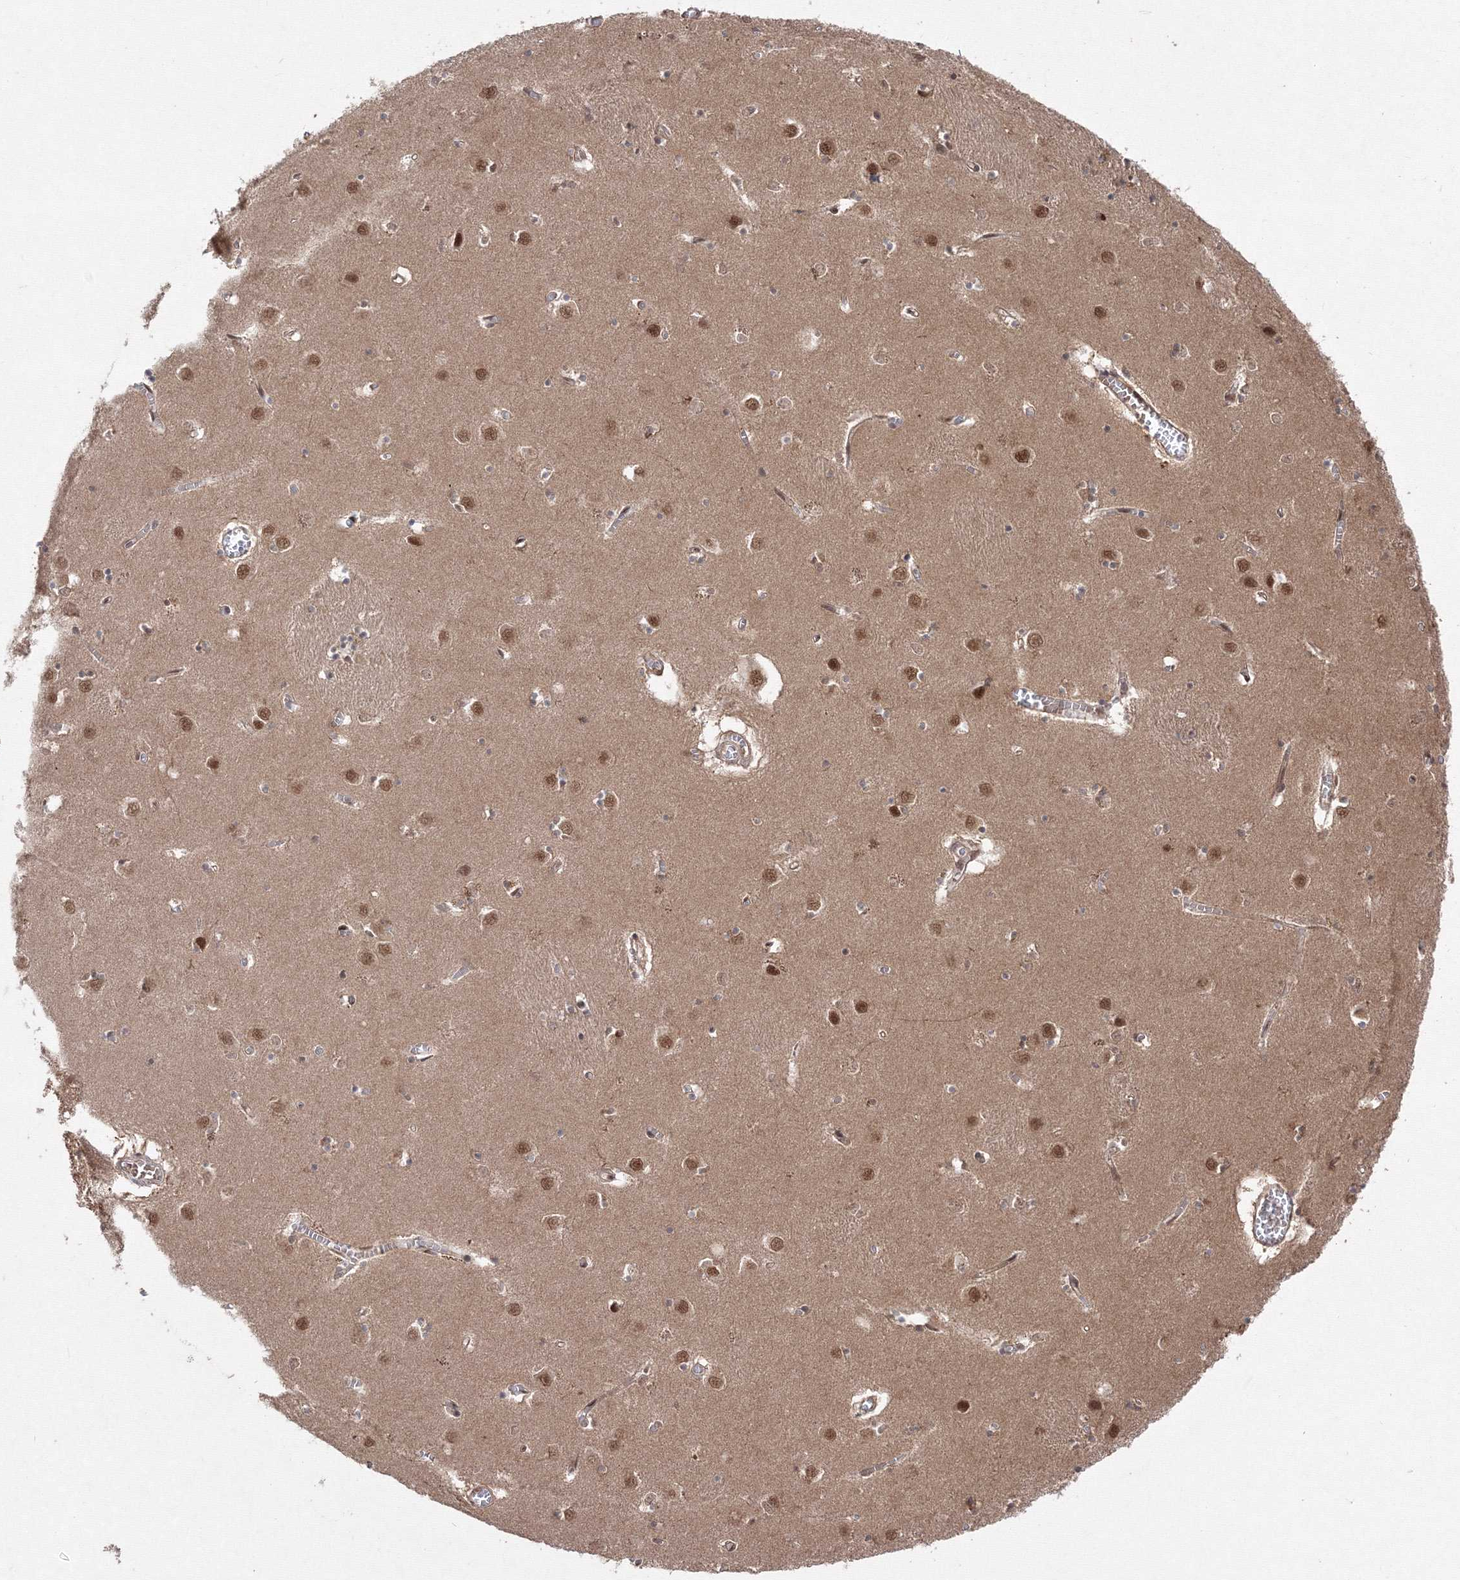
{"staining": {"intensity": "moderate", "quantity": "<25%", "location": "nuclear"}, "tissue": "caudate", "cell_type": "Glial cells", "image_type": "normal", "snomed": [{"axis": "morphology", "description": "Normal tissue, NOS"}, {"axis": "topography", "description": "Lateral ventricle wall"}], "caption": "A micrograph showing moderate nuclear positivity in approximately <25% of glial cells in unremarkable caudate, as visualized by brown immunohistochemical staining.", "gene": "COPS4", "patient": {"sex": "male", "age": 70}}